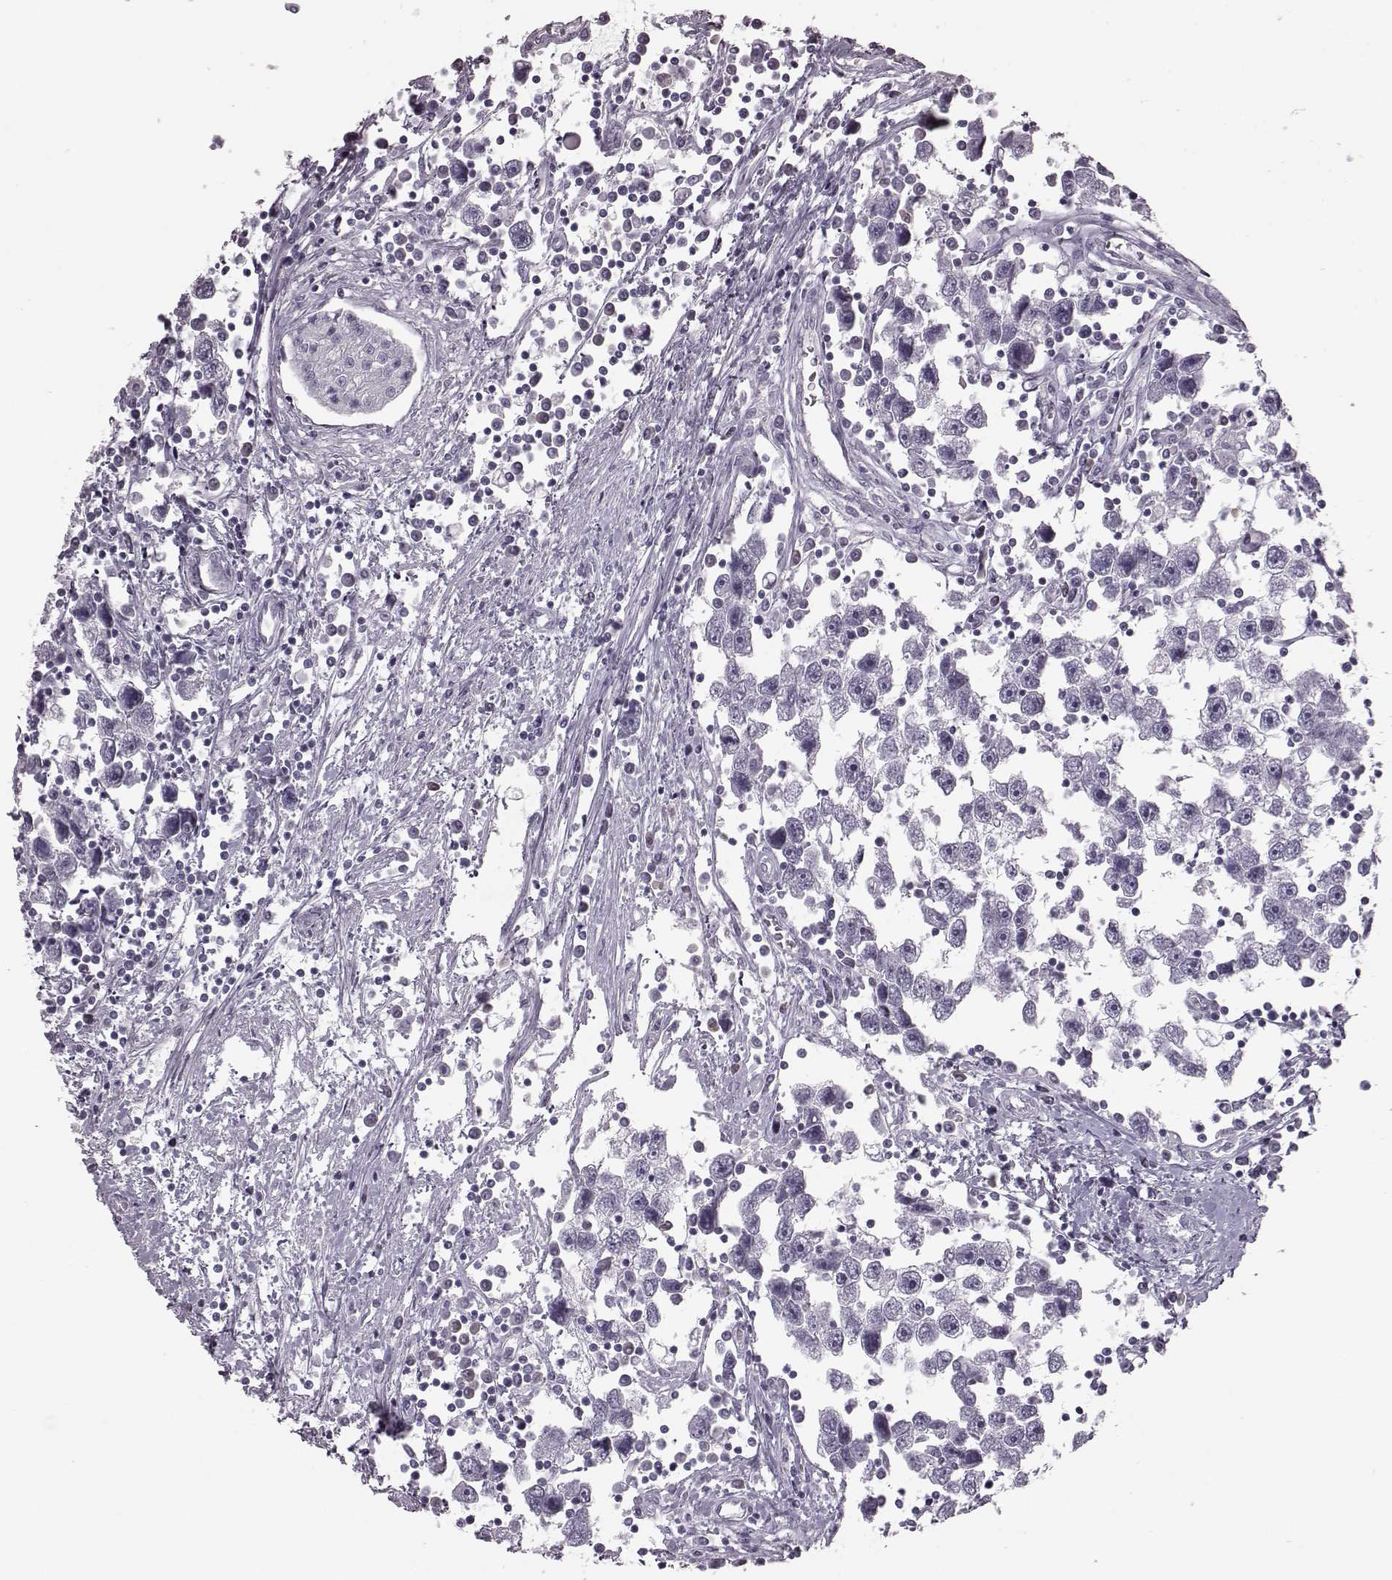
{"staining": {"intensity": "negative", "quantity": "none", "location": "none"}, "tissue": "testis cancer", "cell_type": "Tumor cells", "image_type": "cancer", "snomed": [{"axis": "morphology", "description": "Seminoma, NOS"}, {"axis": "topography", "description": "Testis"}], "caption": "High magnification brightfield microscopy of testis cancer stained with DAB (3,3'-diaminobenzidine) (brown) and counterstained with hematoxylin (blue): tumor cells show no significant positivity.", "gene": "JSRP1", "patient": {"sex": "male", "age": 30}}